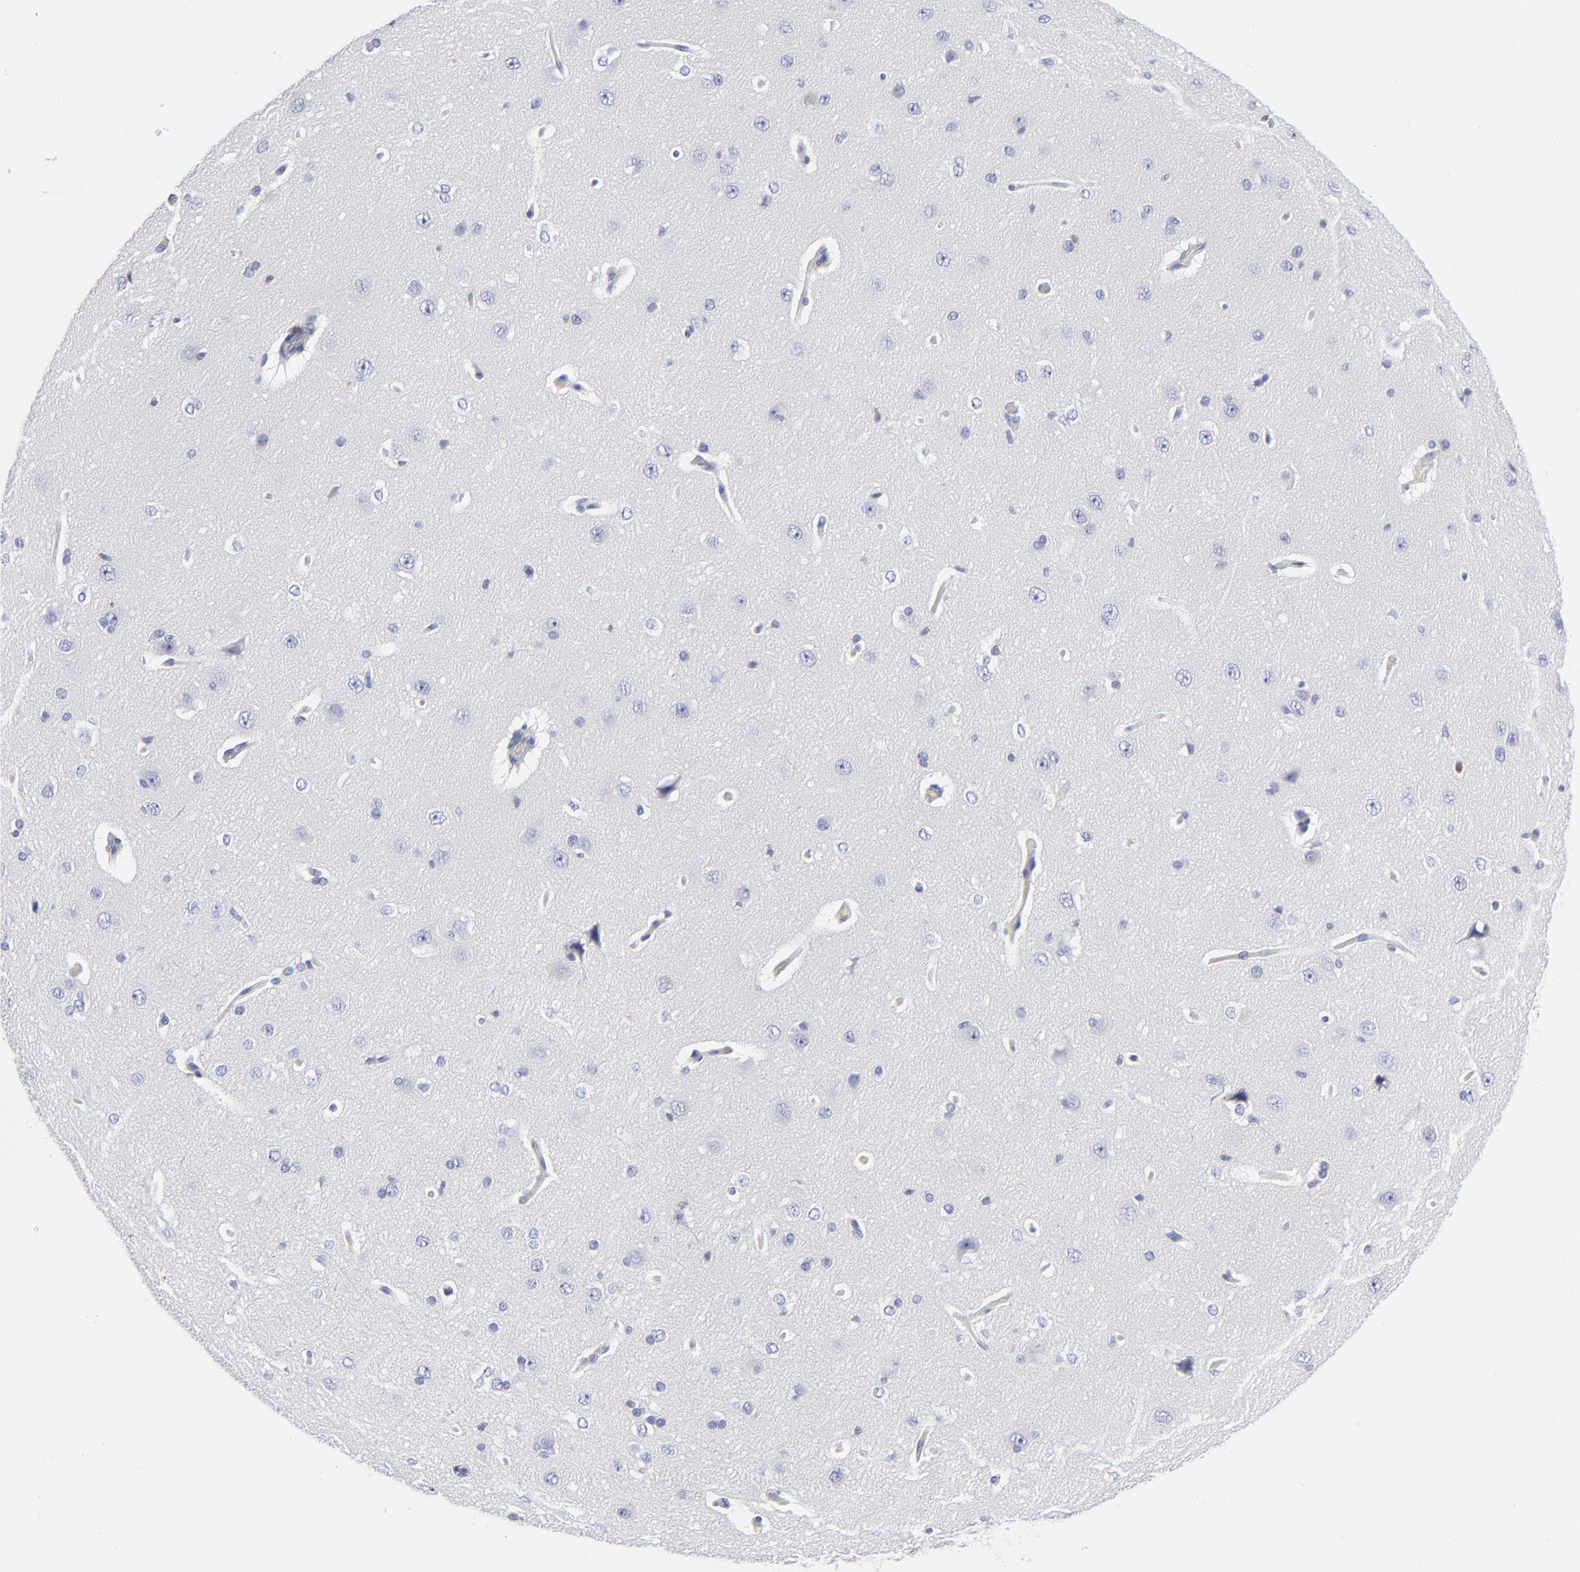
{"staining": {"intensity": "negative", "quantity": "none", "location": "none"}, "tissue": "cerebral cortex", "cell_type": "Endothelial cells", "image_type": "normal", "snomed": [{"axis": "morphology", "description": "Normal tissue, NOS"}, {"axis": "topography", "description": "Cerebral cortex"}], "caption": "Immunohistochemical staining of unremarkable cerebral cortex reveals no significant expression in endothelial cells.", "gene": "TBXT", "patient": {"sex": "female", "age": 45}}